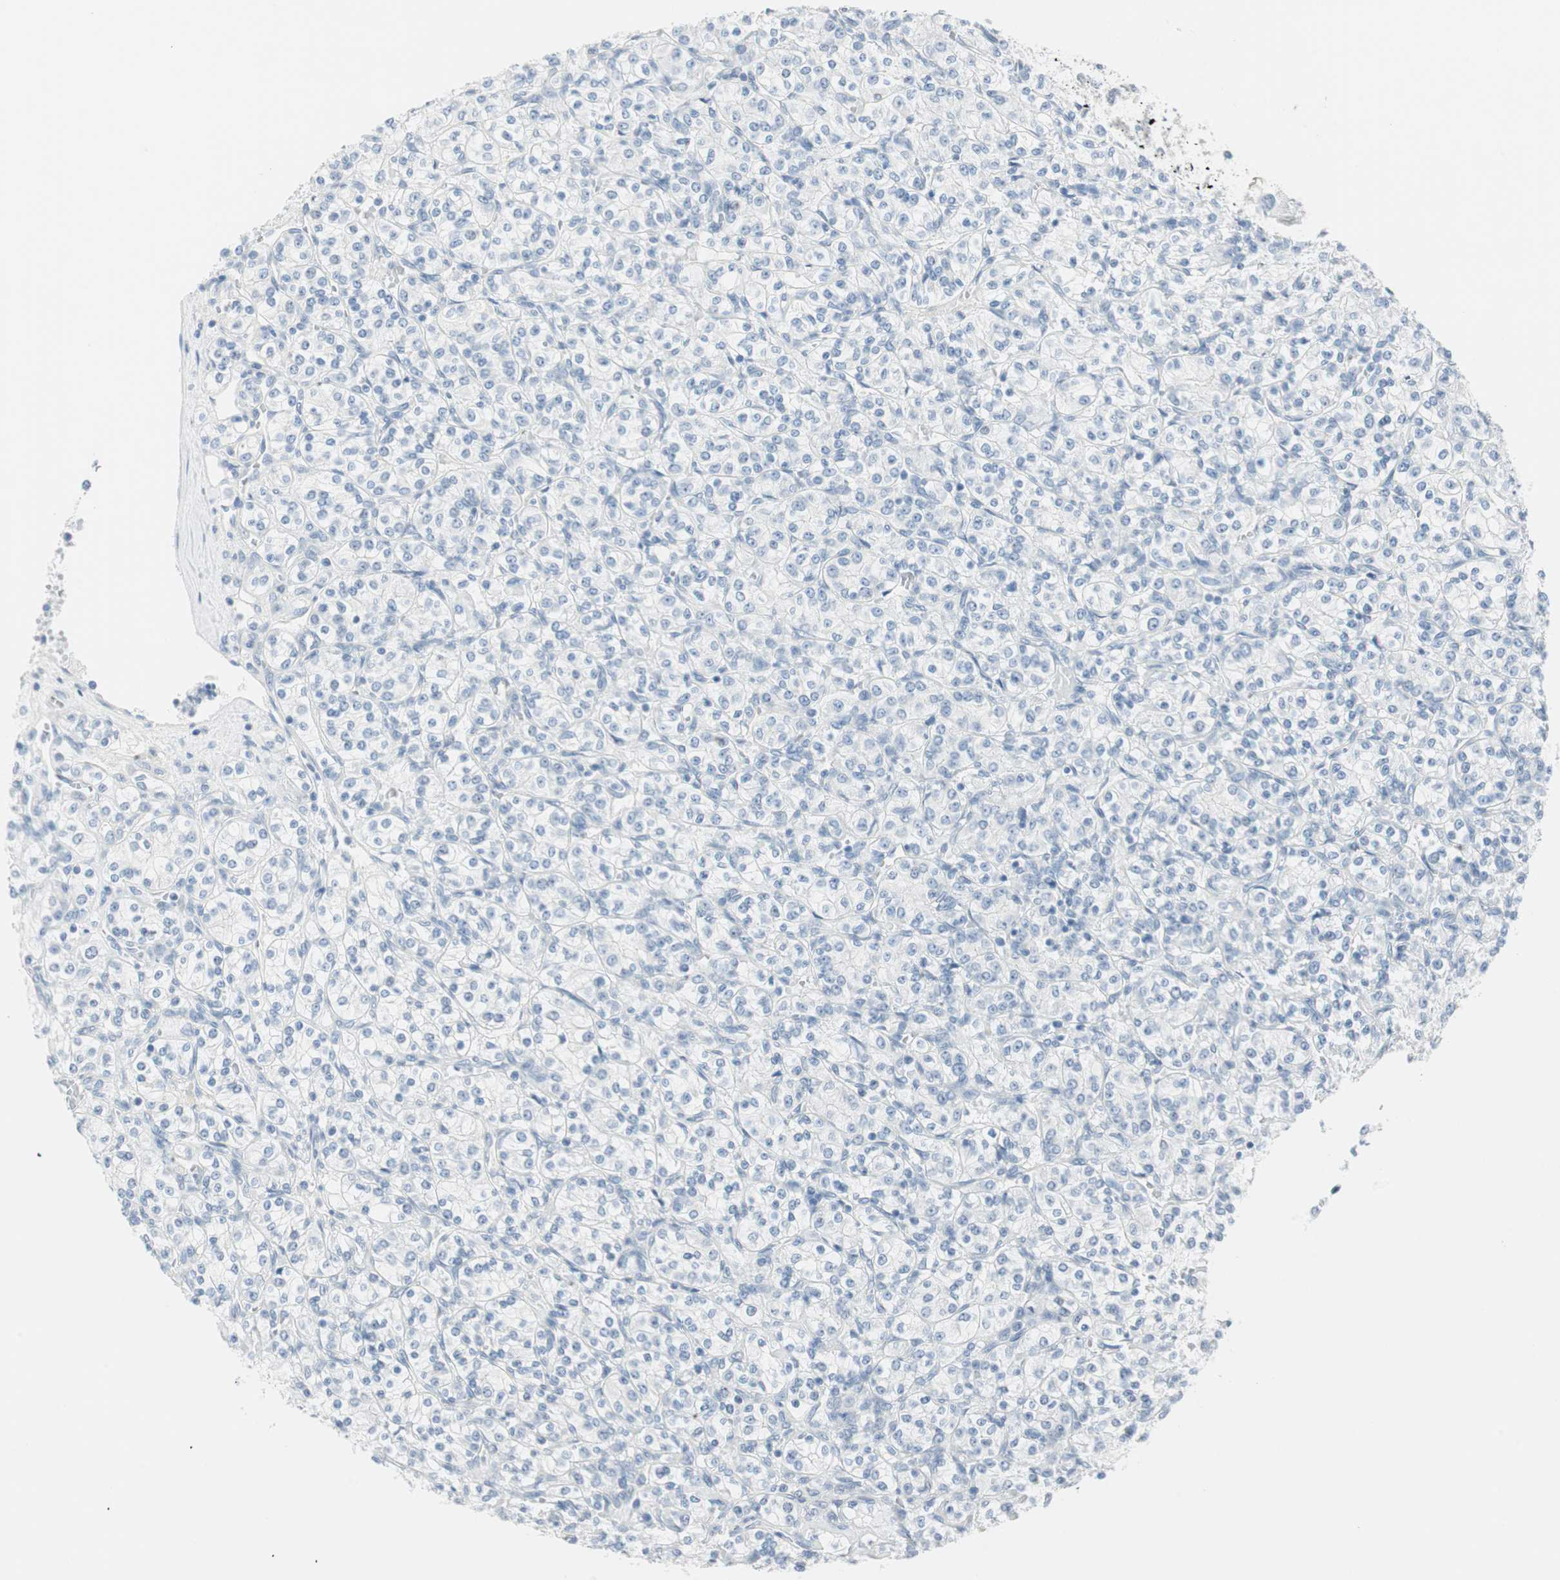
{"staining": {"intensity": "negative", "quantity": "none", "location": "none"}, "tissue": "renal cancer", "cell_type": "Tumor cells", "image_type": "cancer", "snomed": [{"axis": "morphology", "description": "Adenocarcinoma, NOS"}, {"axis": "topography", "description": "Kidney"}], "caption": "IHC of human renal adenocarcinoma shows no expression in tumor cells.", "gene": "MLLT10", "patient": {"sex": "male", "age": 77}}